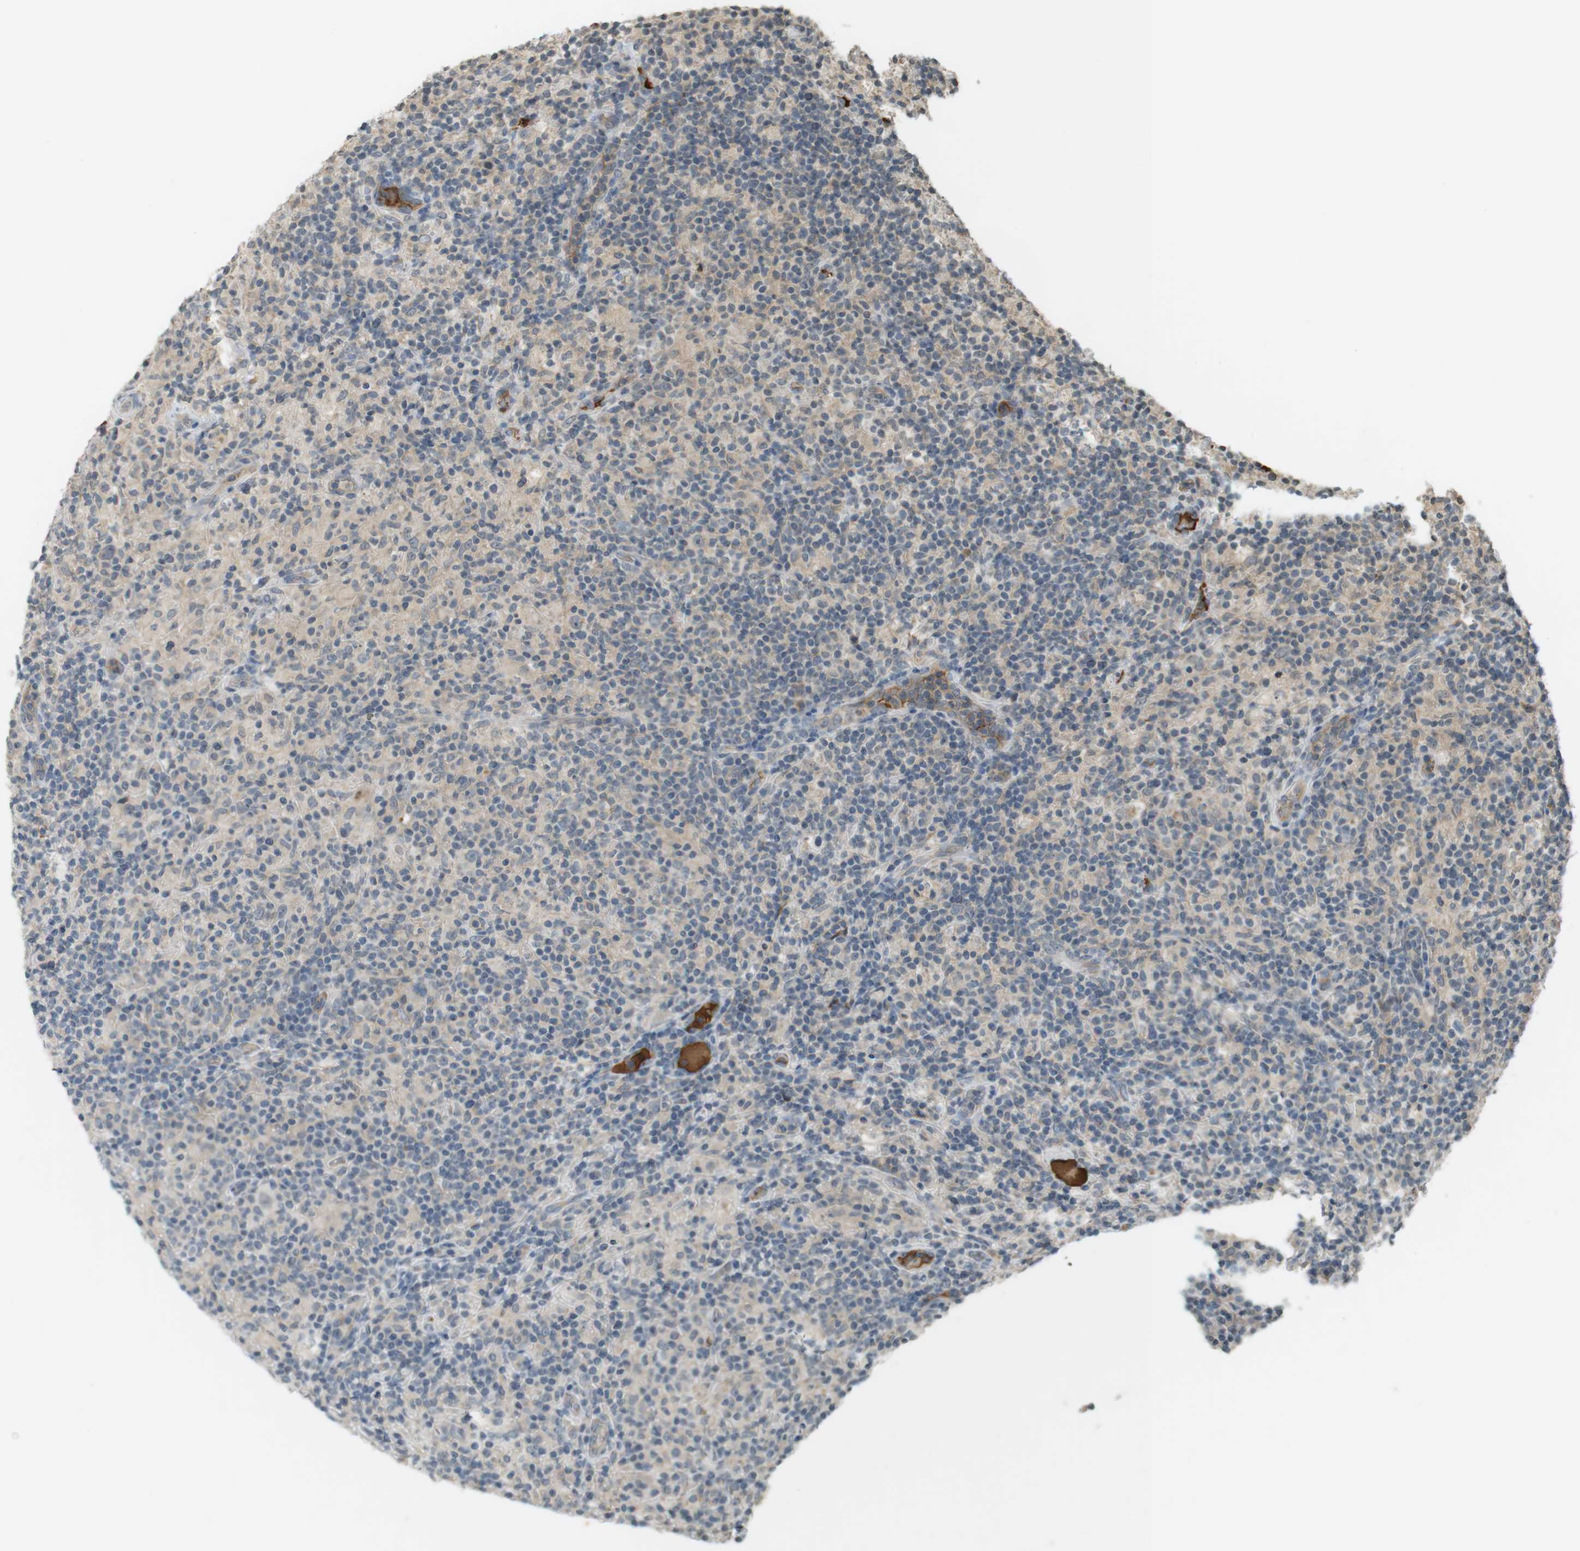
{"staining": {"intensity": "negative", "quantity": "none", "location": "none"}, "tissue": "lymphoma", "cell_type": "Tumor cells", "image_type": "cancer", "snomed": [{"axis": "morphology", "description": "Hodgkin's disease, NOS"}, {"axis": "topography", "description": "Lymph node"}], "caption": "Histopathology image shows no protein expression in tumor cells of Hodgkin's disease tissue.", "gene": "SRR", "patient": {"sex": "male", "age": 70}}